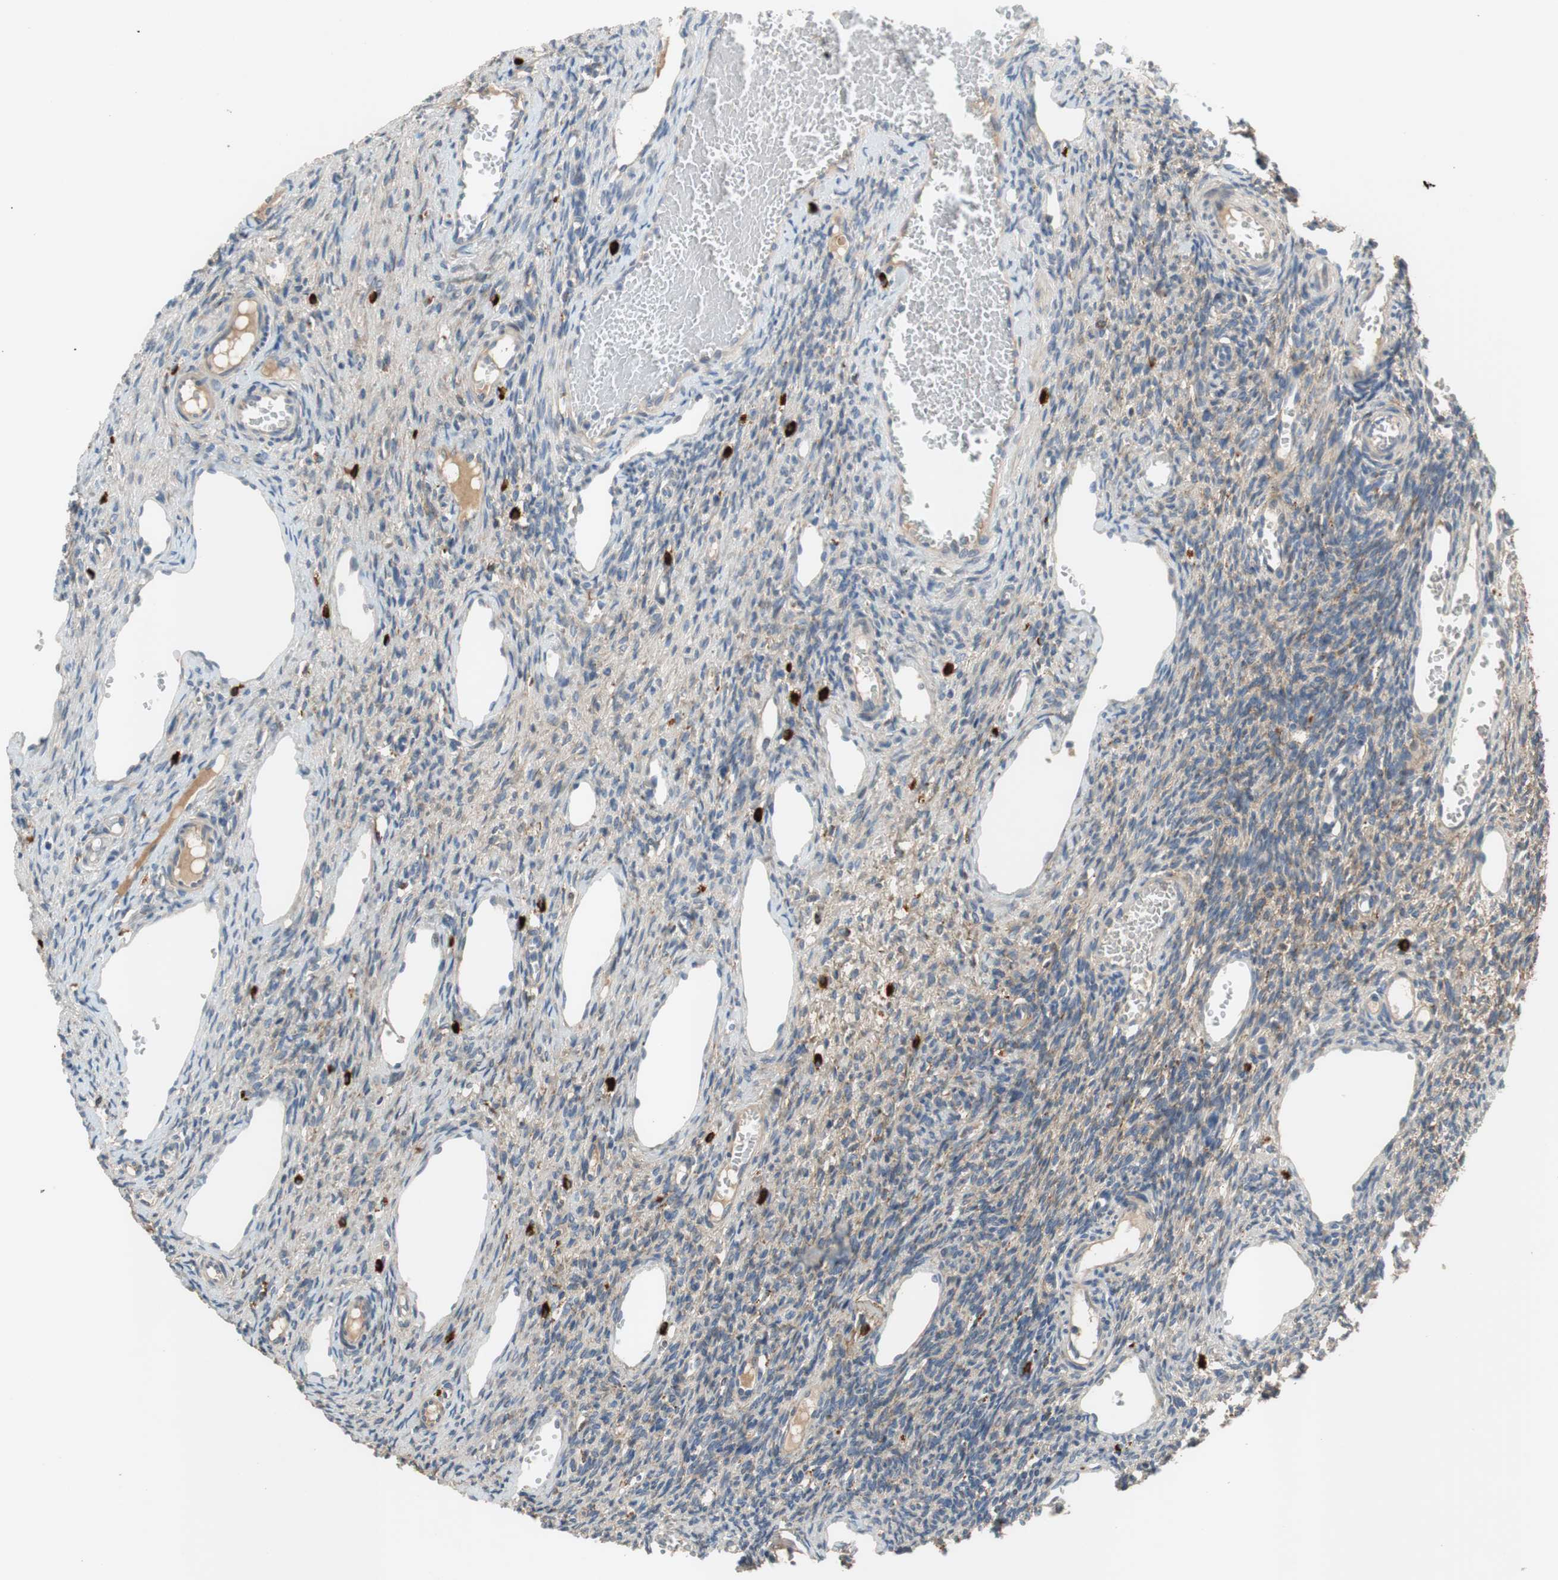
{"staining": {"intensity": "negative", "quantity": "none", "location": "none"}, "tissue": "ovary", "cell_type": "Follicle cells", "image_type": "normal", "snomed": [{"axis": "morphology", "description": "Normal tissue, NOS"}, {"axis": "topography", "description": "Ovary"}], "caption": "Protein analysis of benign ovary displays no significant positivity in follicle cells. The staining was performed using DAB (3,3'-diaminobenzidine) to visualize the protein expression in brown, while the nuclei were stained in blue with hematoxylin (Magnification: 20x).", "gene": "COL12A1", "patient": {"sex": "female", "age": 33}}